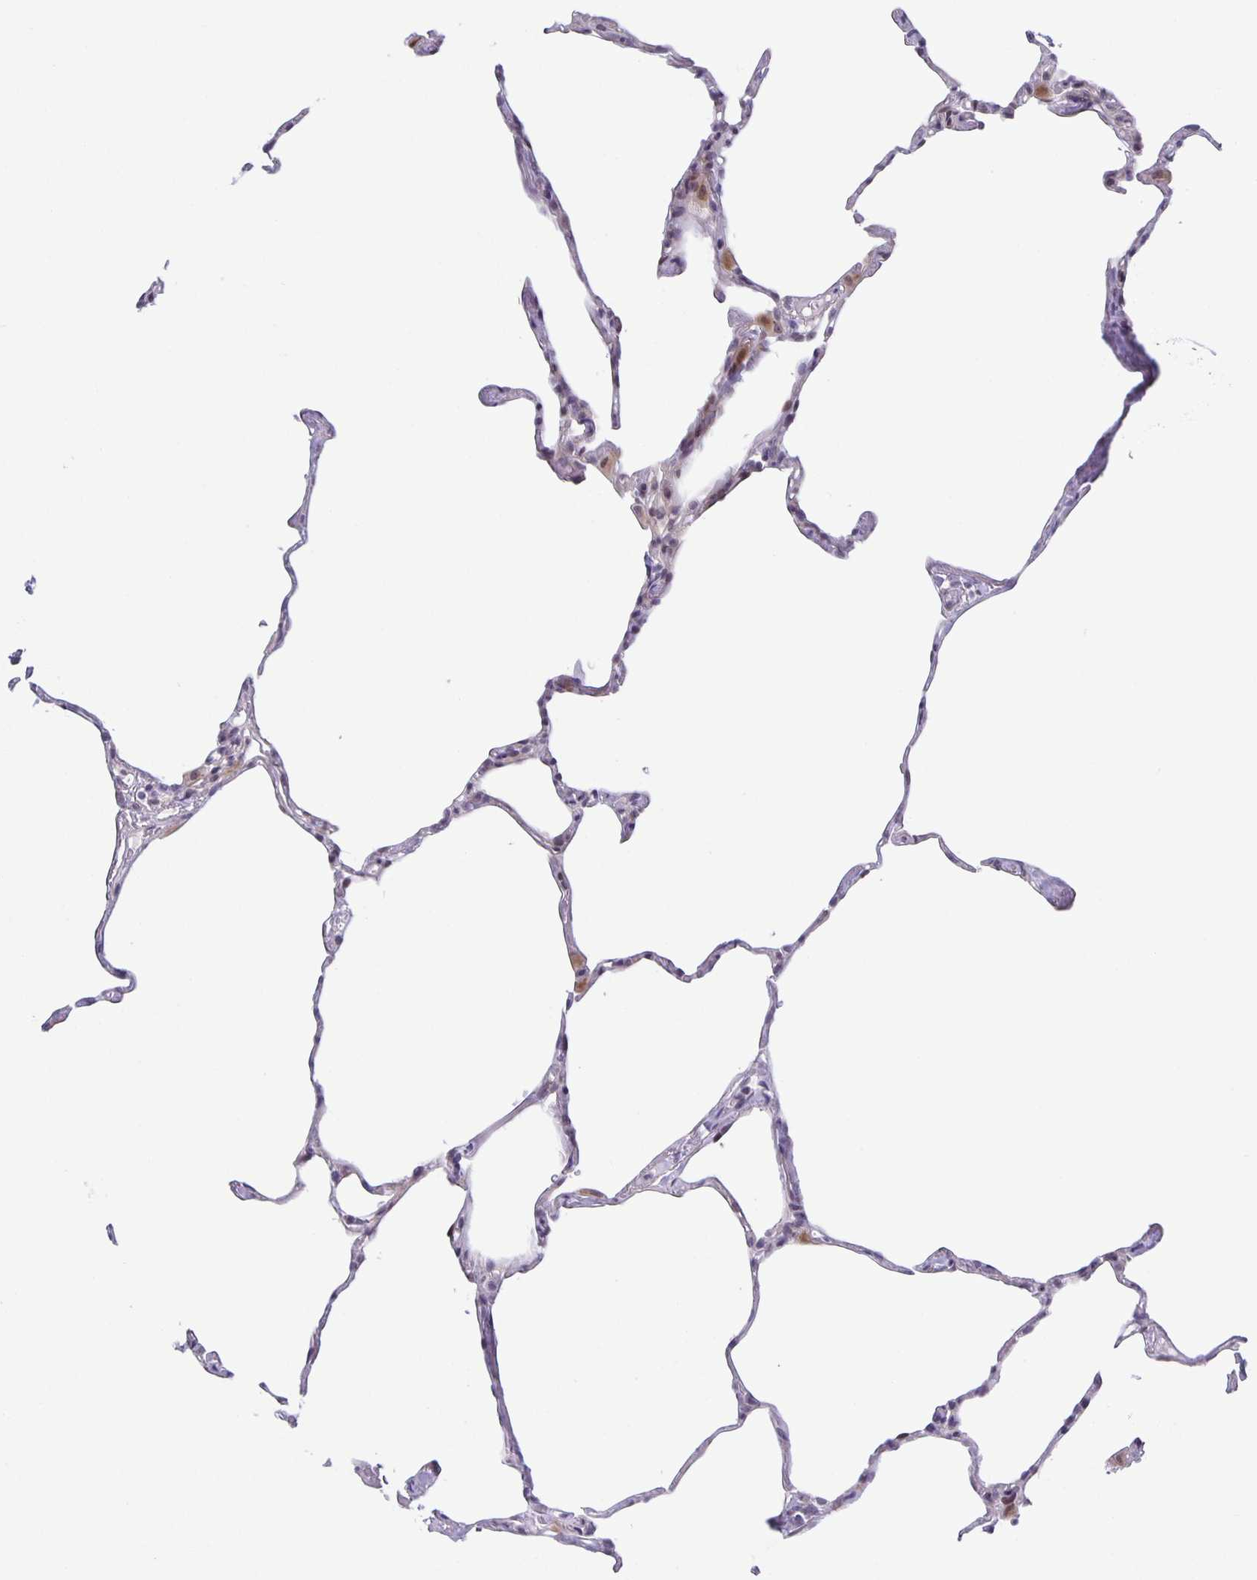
{"staining": {"intensity": "moderate", "quantity": "<25%", "location": "cytoplasmic/membranous,nuclear"}, "tissue": "lung", "cell_type": "Alveolar cells", "image_type": "normal", "snomed": [{"axis": "morphology", "description": "Normal tissue, NOS"}, {"axis": "topography", "description": "Lung"}], "caption": "Alveolar cells reveal low levels of moderate cytoplasmic/membranous,nuclear staining in about <25% of cells in unremarkable lung.", "gene": "PHRF1", "patient": {"sex": "male", "age": 65}}